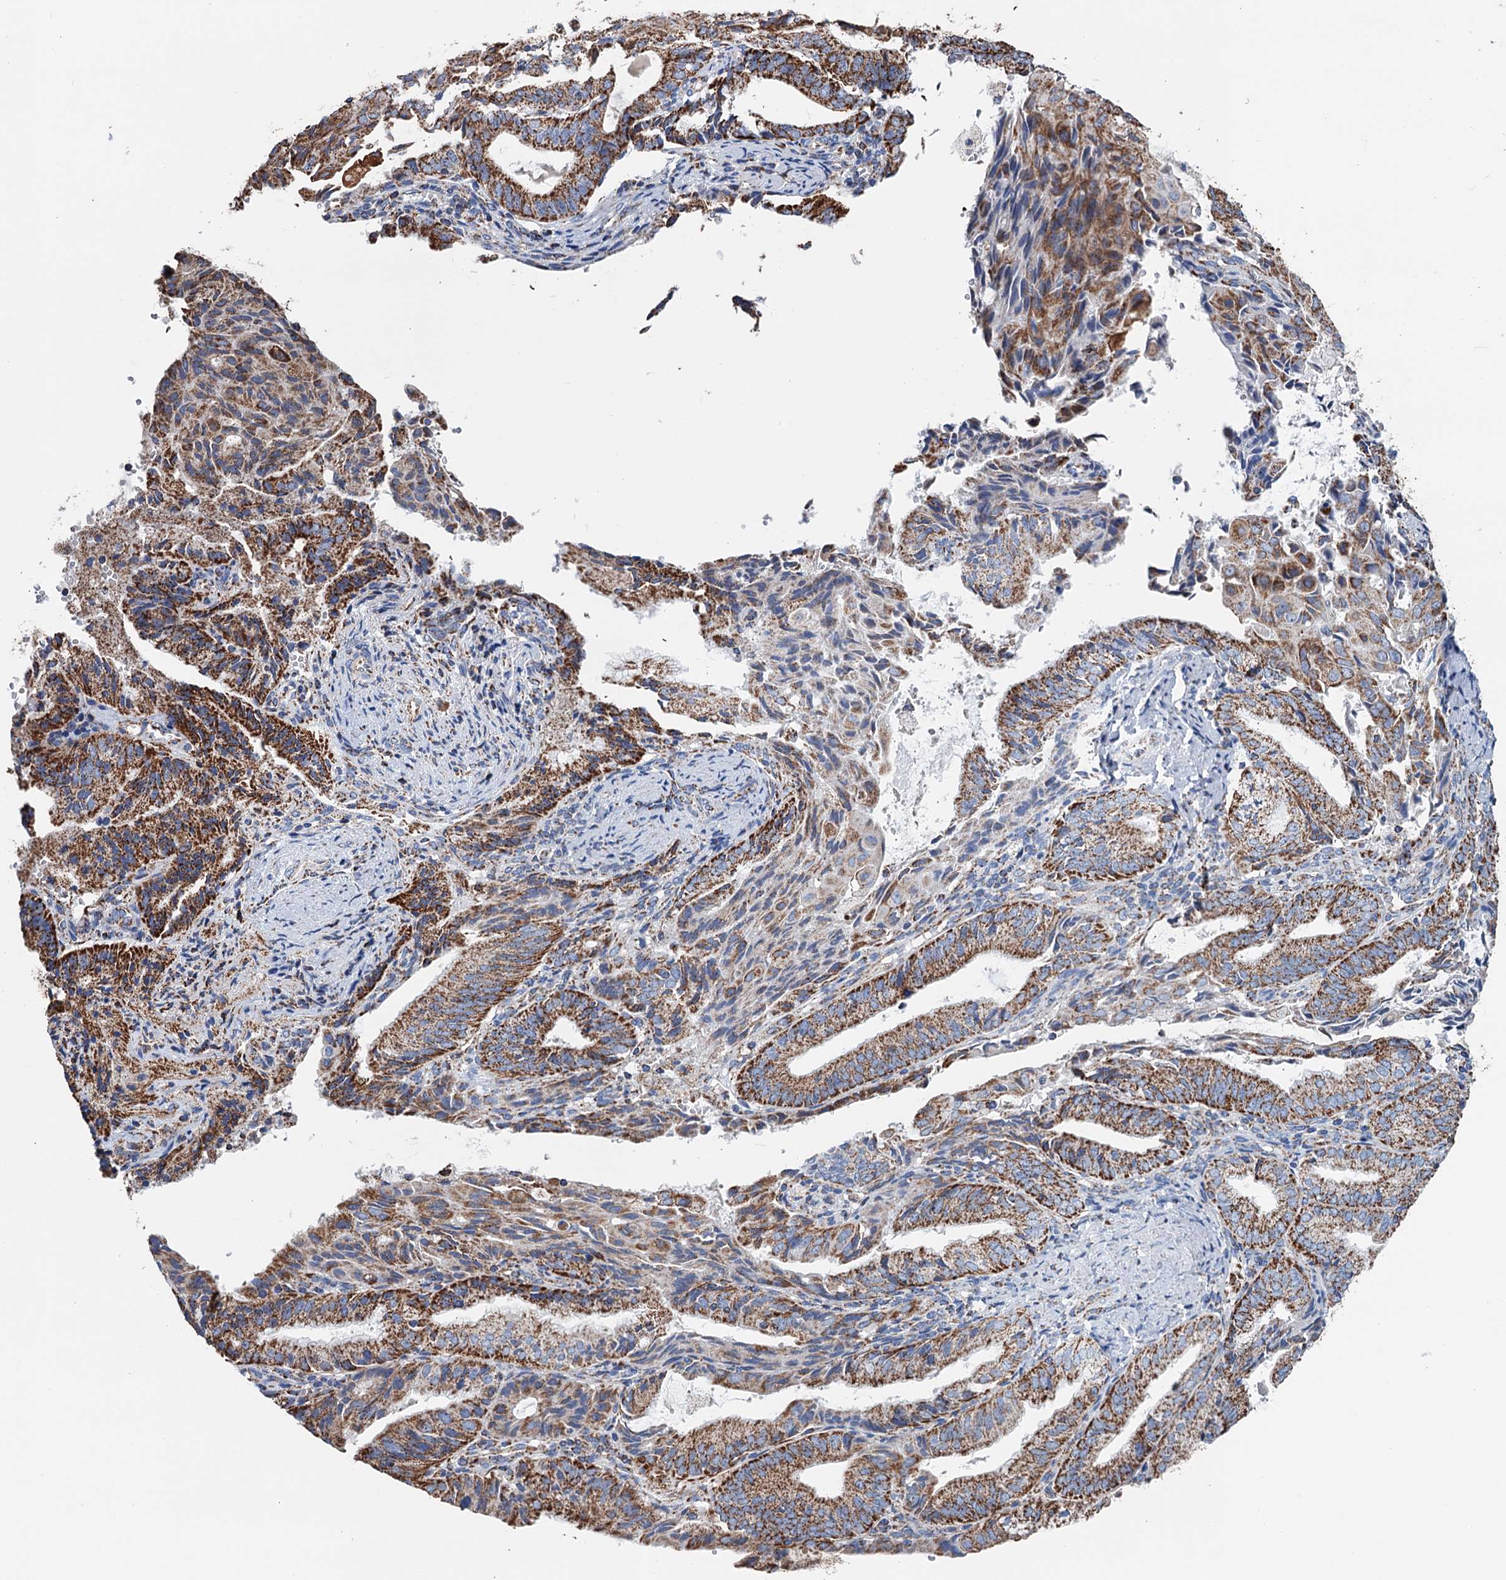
{"staining": {"intensity": "strong", "quantity": ">75%", "location": "cytoplasmic/membranous"}, "tissue": "endometrial cancer", "cell_type": "Tumor cells", "image_type": "cancer", "snomed": [{"axis": "morphology", "description": "Adenocarcinoma, NOS"}, {"axis": "topography", "description": "Endometrium"}], "caption": "DAB (3,3'-diaminobenzidine) immunohistochemical staining of endometrial adenocarcinoma displays strong cytoplasmic/membranous protein staining in about >75% of tumor cells.", "gene": "IVD", "patient": {"sex": "female", "age": 49}}